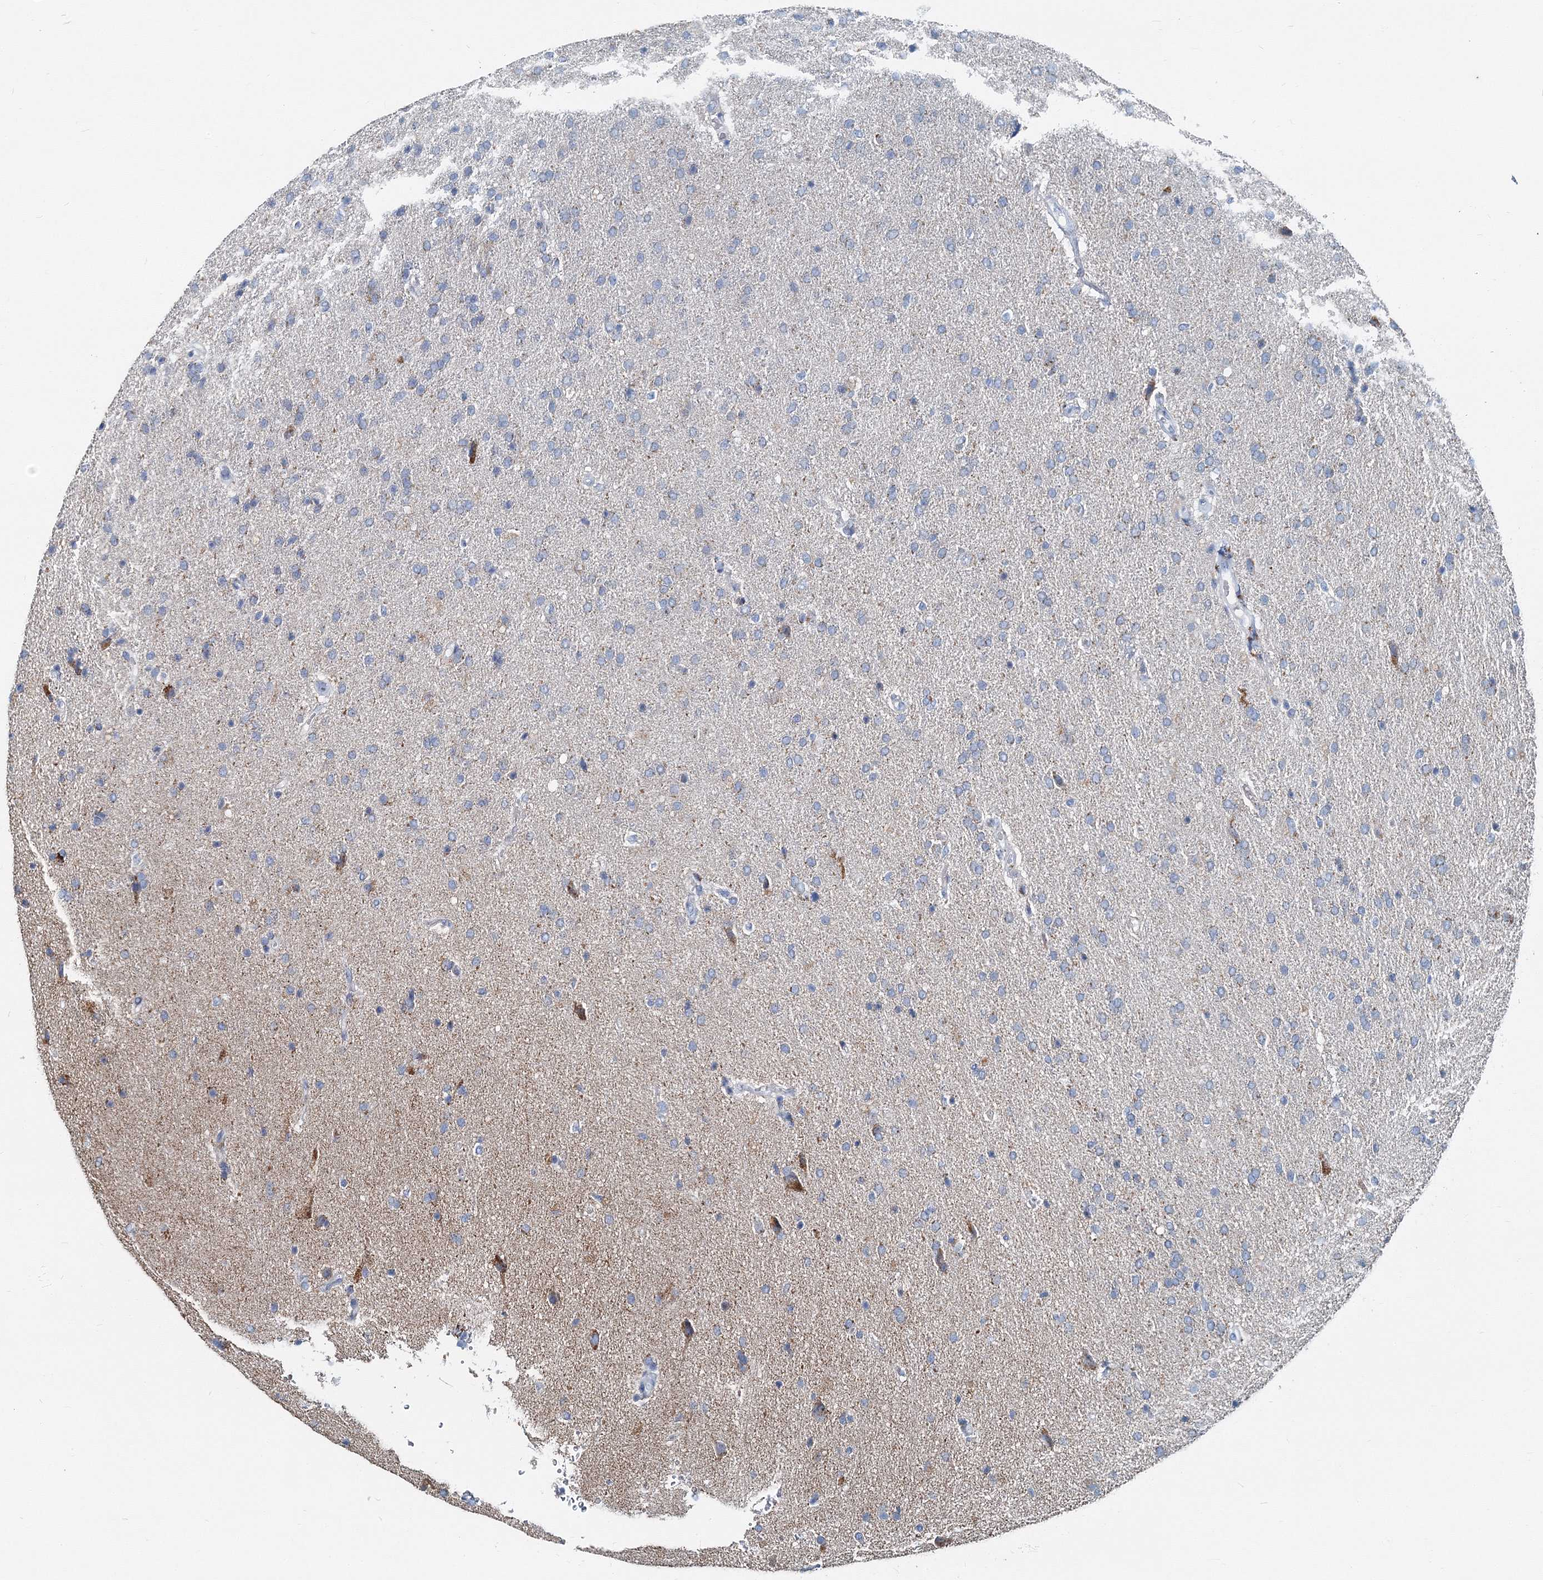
{"staining": {"intensity": "negative", "quantity": "none", "location": "none"}, "tissue": "glioma", "cell_type": "Tumor cells", "image_type": "cancer", "snomed": [{"axis": "morphology", "description": "Glioma, malignant, High grade"}, {"axis": "topography", "description": "Brain"}], "caption": "Immunohistochemistry (IHC) of glioma shows no staining in tumor cells. (Stains: DAB immunohistochemistry (IHC) with hematoxylin counter stain, Microscopy: brightfield microscopy at high magnification).", "gene": "GABARAPL2", "patient": {"sex": "male", "age": 72}}